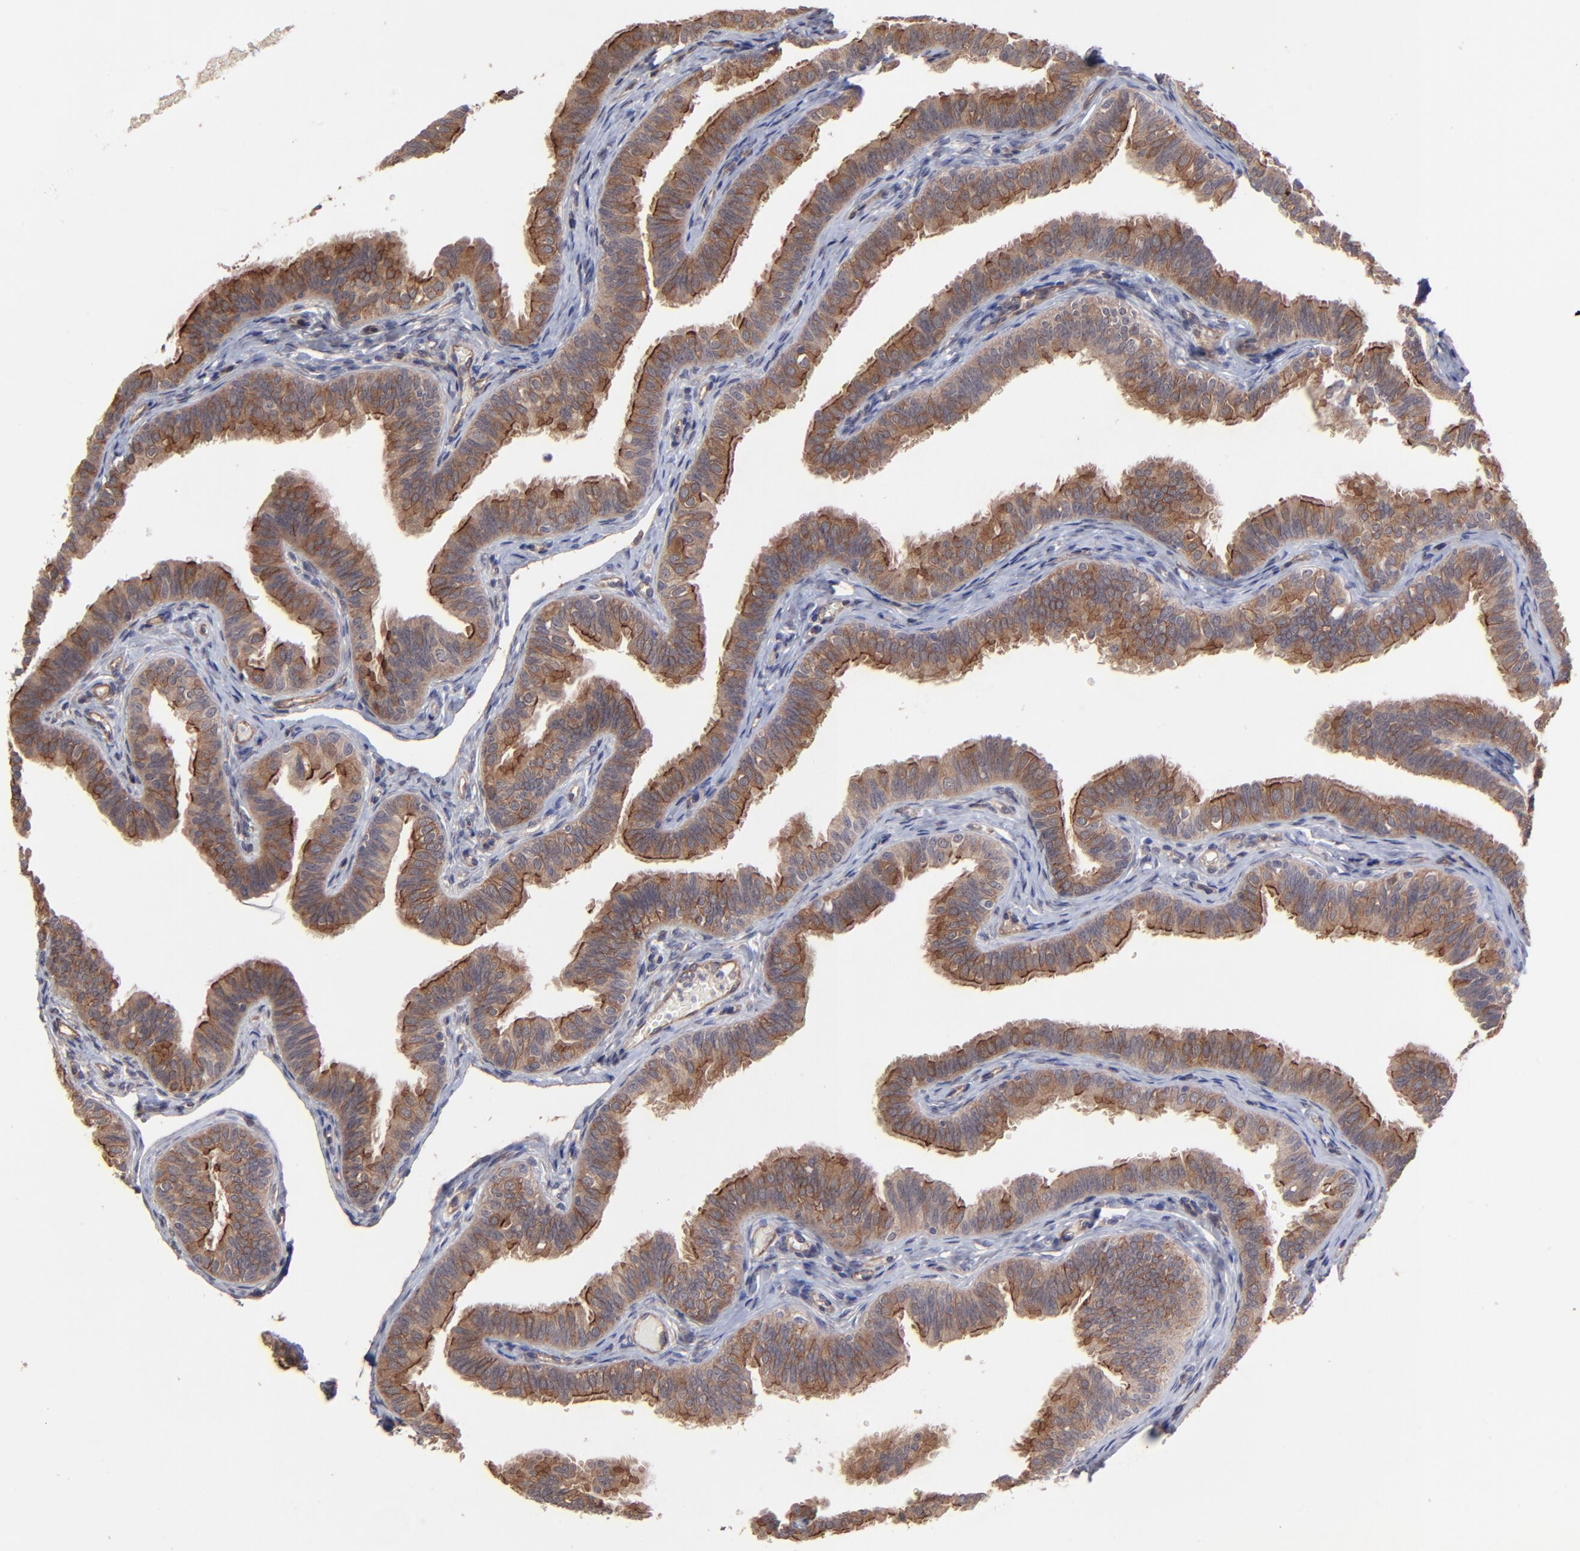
{"staining": {"intensity": "strong", "quantity": ">75%", "location": "cytoplasmic/membranous"}, "tissue": "fallopian tube", "cell_type": "Glandular cells", "image_type": "normal", "snomed": [{"axis": "morphology", "description": "Normal tissue, NOS"}, {"axis": "morphology", "description": "Dermoid, NOS"}, {"axis": "topography", "description": "Fallopian tube"}], "caption": "Immunohistochemistry (IHC) staining of normal fallopian tube, which reveals high levels of strong cytoplasmic/membranous expression in about >75% of glandular cells indicating strong cytoplasmic/membranous protein expression. The staining was performed using DAB (brown) for protein detection and nuclei were counterstained in hematoxylin (blue).", "gene": "ZNF780A", "patient": {"sex": "female", "age": 33}}